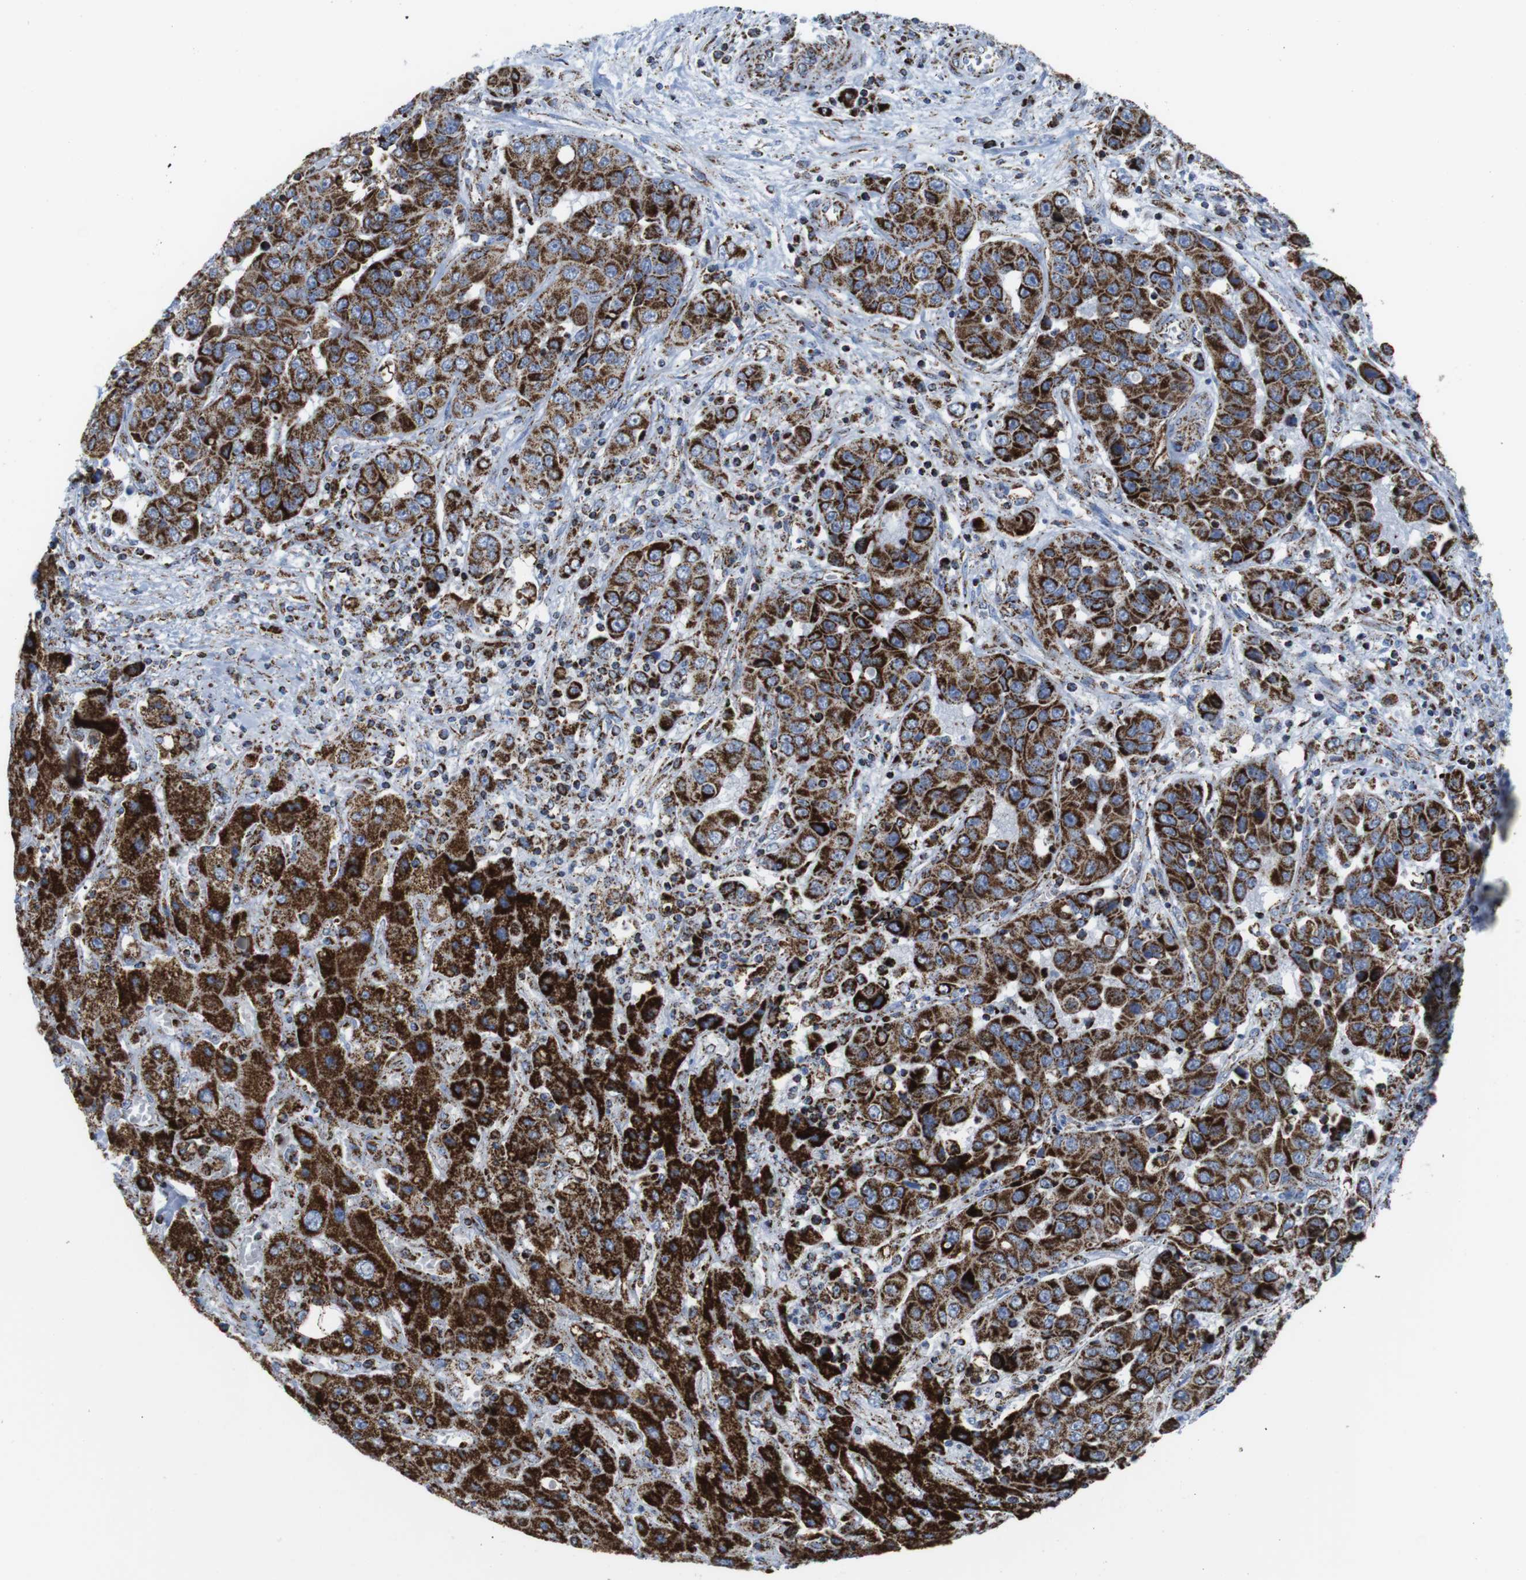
{"staining": {"intensity": "strong", "quantity": ">75%", "location": "cytoplasmic/membranous"}, "tissue": "liver cancer", "cell_type": "Tumor cells", "image_type": "cancer", "snomed": [{"axis": "morphology", "description": "Cholangiocarcinoma"}, {"axis": "topography", "description": "Liver"}], "caption": "Immunohistochemistry of human liver cholangiocarcinoma demonstrates high levels of strong cytoplasmic/membranous positivity in about >75% of tumor cells.", "gene": "ATP5PO", "patient": {"sex": "female", "age": 52}}